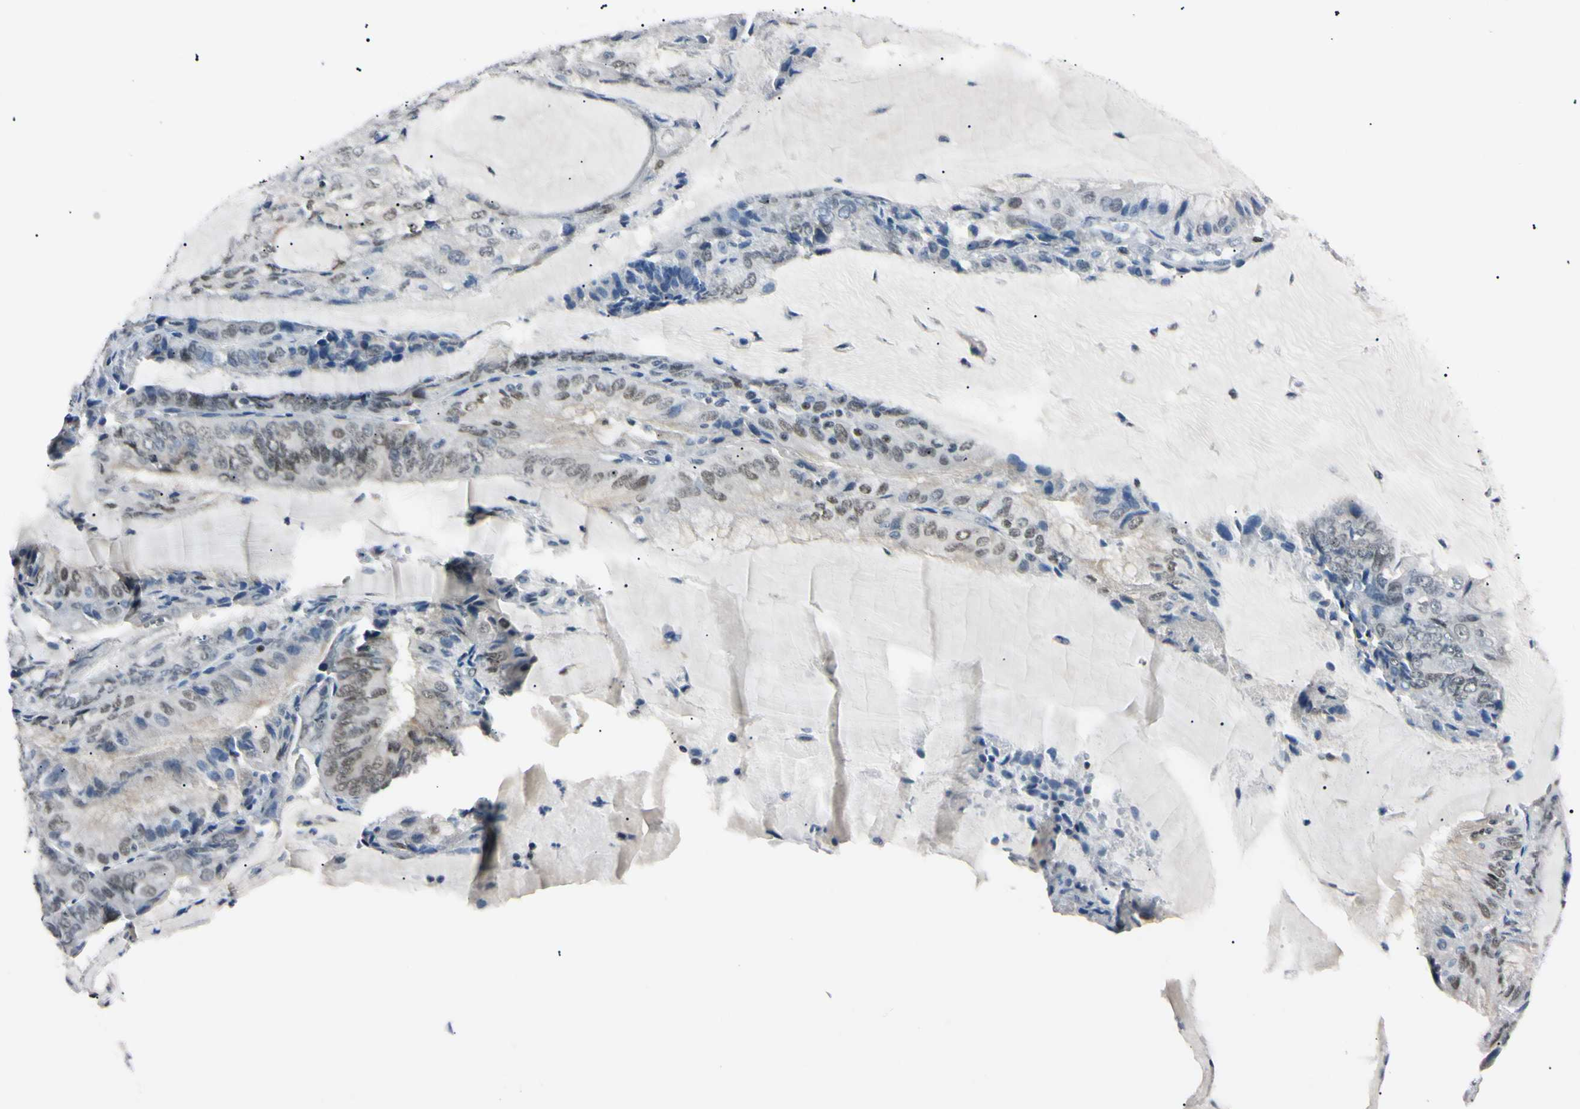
{"staining": {"intensity": "weak", "quantity": "25%-75%", "location": "nuclear"}, "tissue": "endometrial cancer", "cell_type": "Tumor cells", "image_type": "cancer", "snomed": [{"axis": "morphology", "description": "Adenocarcinoma, NOS"}, {"axis": "topography", "description": "Endometrium"}], "caption": "High-magnification brightfield microscopy of endometrial cancer (adenocarcinoma) stained with DAB (brown) and counterstained with hematoxylin (blue). tumor cells exhibit weak nuclear positivity is appreciated in about25%-75% of cells.", "gene": "C1orf174", "patient": {"sex": "female", "age": 81}}